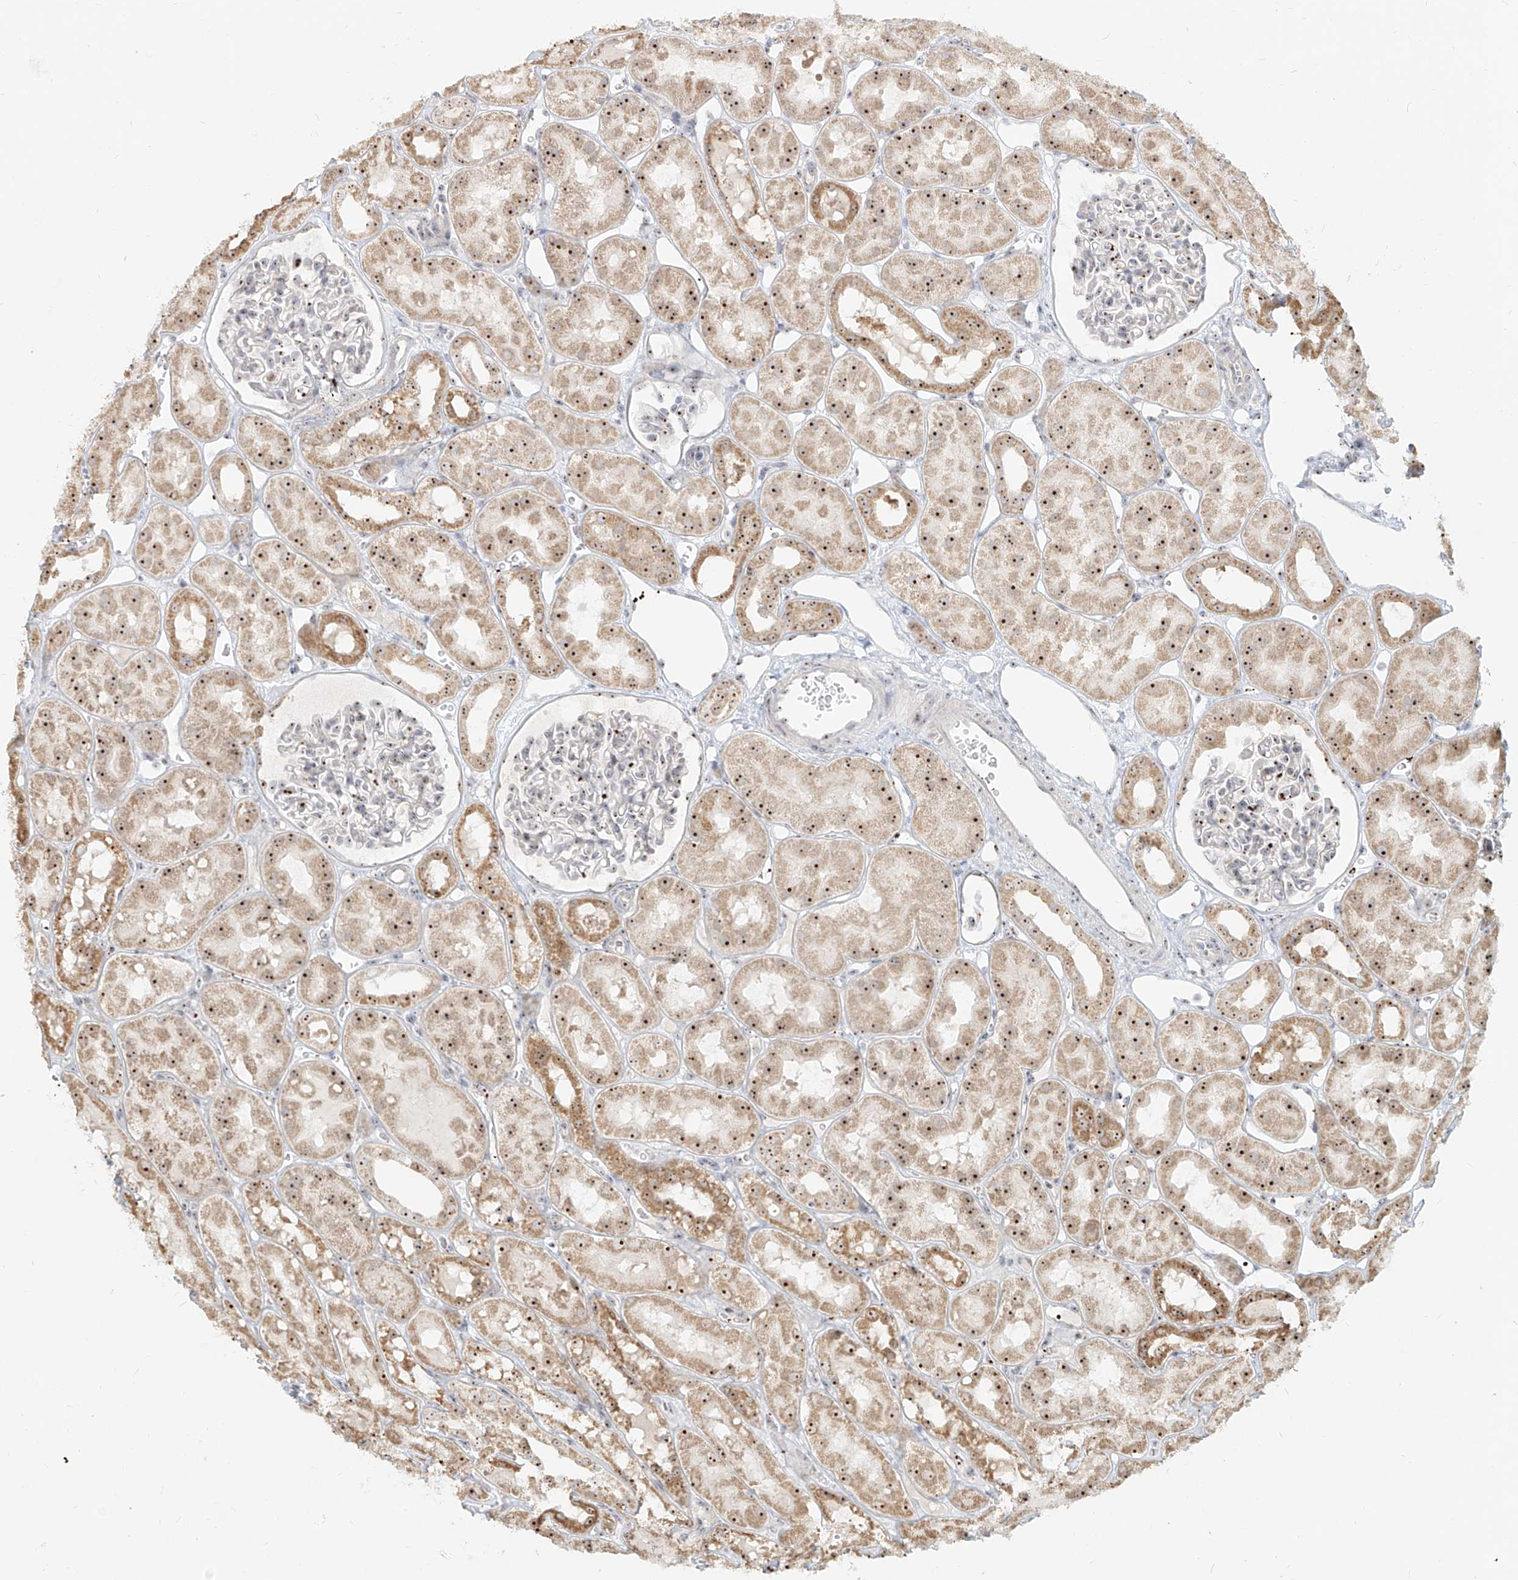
{"staining": {"intensity": "moderate", "quantity": "<25%", "location": "nuclear"}, "tissue": "kidney", "cell_type": "Cells in glomeruli", "image_type": "normal", "snomed": [{"axis": "morphology", "description": "Normal tissue, NOS"}, {"axis": "topography", "description": "Kidney"}], "caption": "Protein analysis of benign kidney exhibits moderate nuclear expression in about <25% of cells in glomeruli.", "gene": "BYSL", "patient": {"sex": "male", "age": 16}}